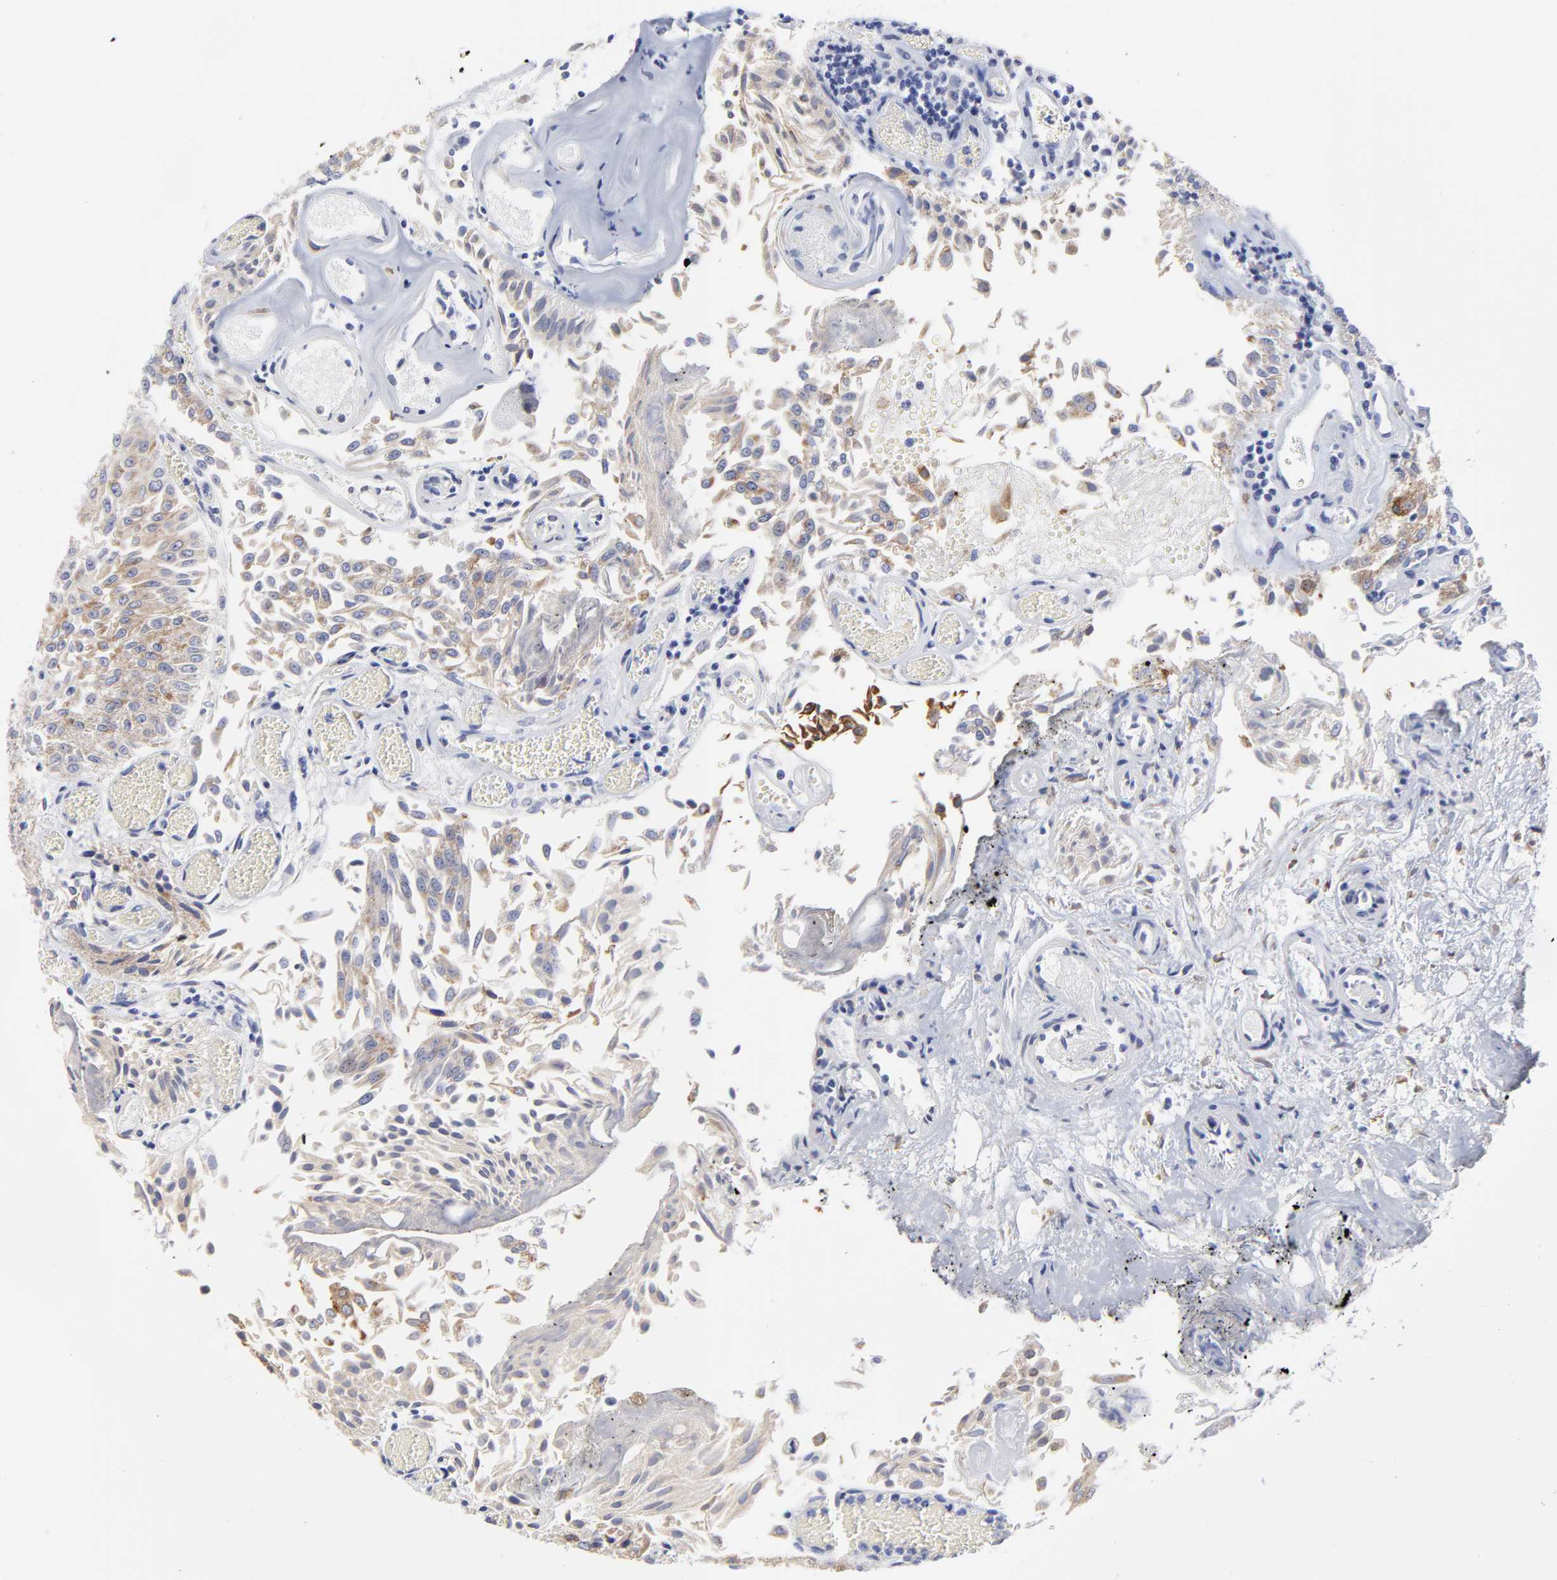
{"staining": {"intensity": "moderate", "quantity": ">75%", "location": "cytoplasmic/membranous"}, "tissue": "urothelial cancer", "cell_type": "Tumor cells", "image_type": "cancer", "snomed": [{"axis": "morphology", "description": "Urothelial carcinoma, Low grade"}, {"axis": "topography", "description": "Urinary bladder"}], "caption": "DAB immunohistochemical staining of human urothelial cancer reveals moderate cytoplasmic/membranous protein staining in approximately >75% of tumor cells.", "gene": "DUSP9", "patient": {"sex": "male", "age": 86}}